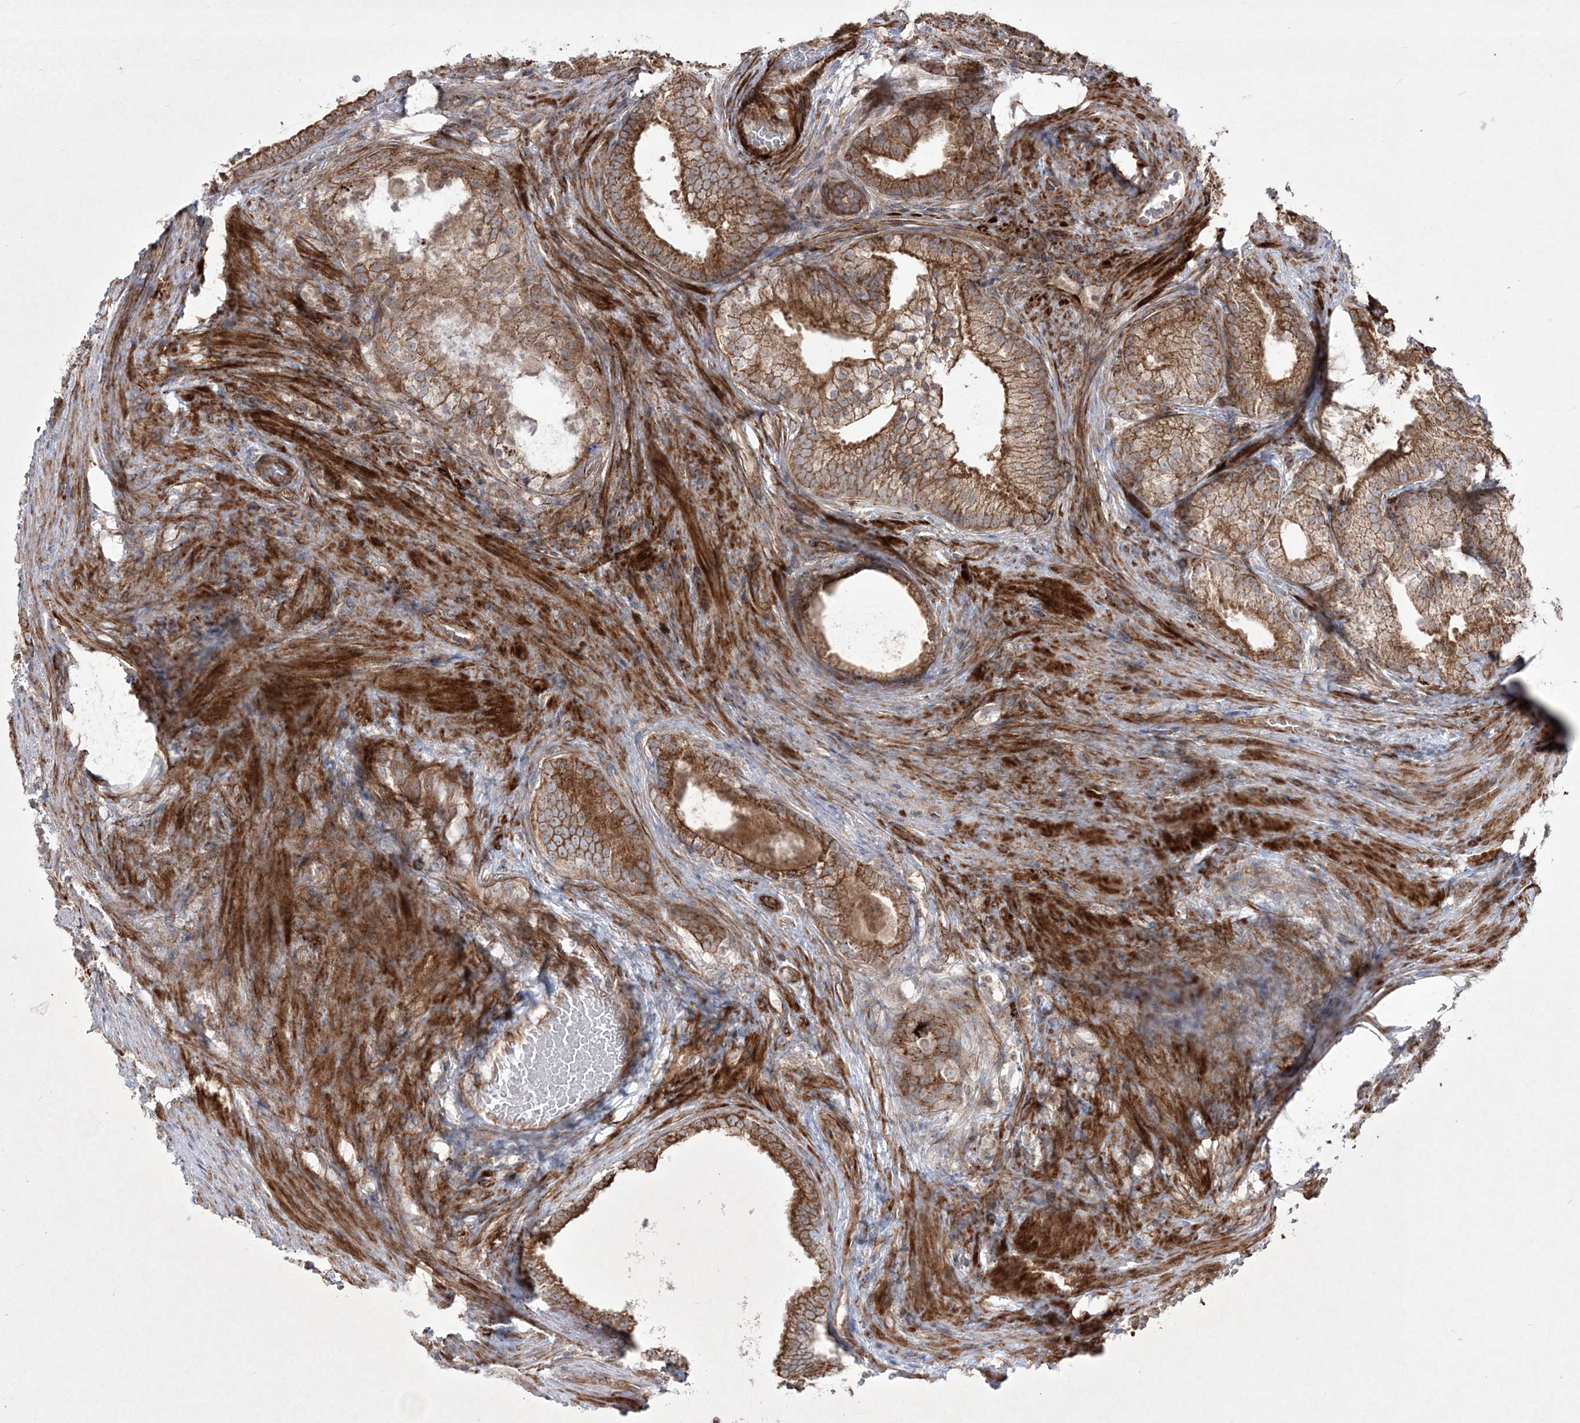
{"staining": {"intensity": "strong", "quantity": ">75%", "location": "cytoplasmic/membranous"}, "tissue": "prostate cancer", "cell_type": "Tumor cells", "image_type": "cancer", "snomed": [{"axis": "morphology", "description": "Adenocarcinoma, Low grade"}, {"axis": "topography", "description": "Prostate"}], "caption": "Brown immunohistochemical staining in human prostate cancer demonstrates strong cytoplasmic/membranous expression in about >75% of tumor cells. (DAB IHC with brightfield microscopy, high magnification).", "gene": "RICTOR", "patient": {"sex": "male", "age": 71}}